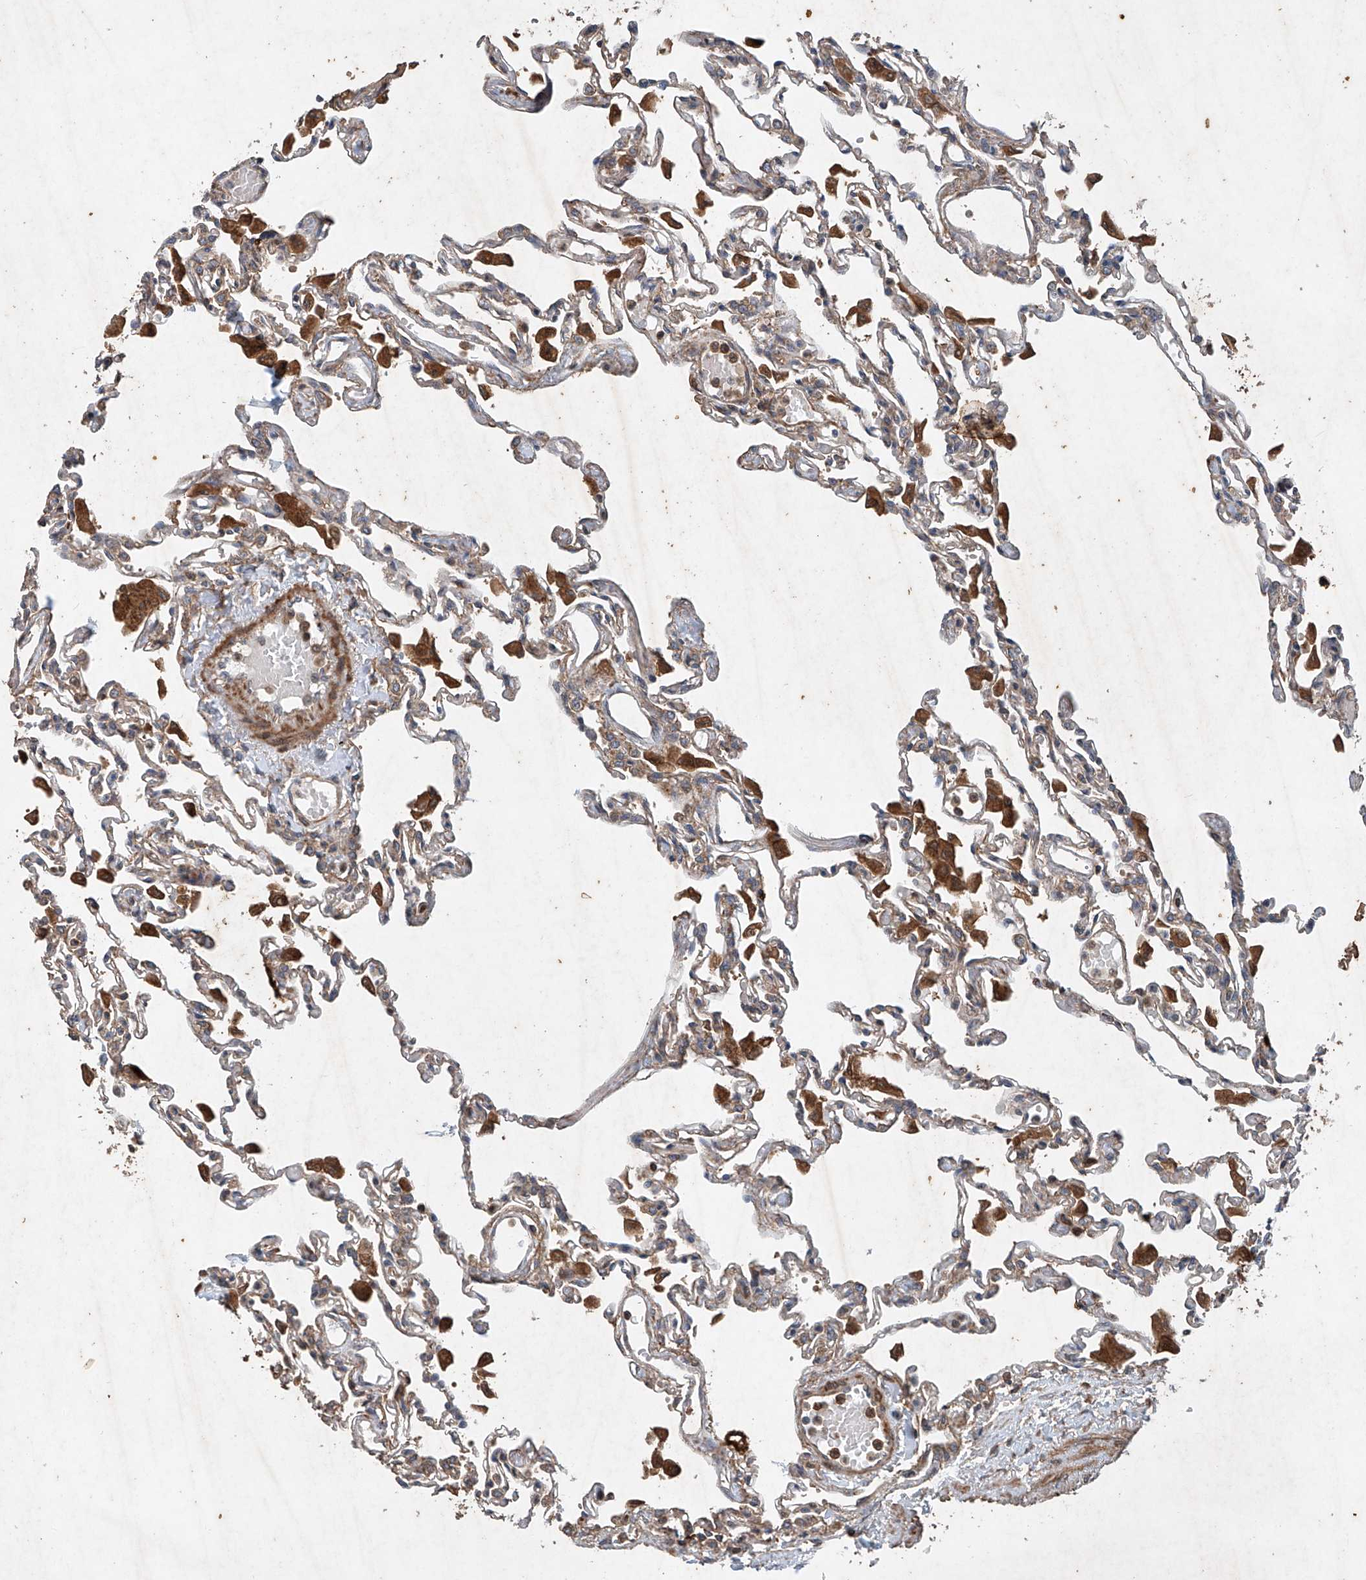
{"staining": {"intensity": "moderate", "quantity": "<25%", "location": "cytoplasmic/membranous"}, "tissue": "lung", "cell_type": "Alveolar cells", "image_type": "normal", "snomed": [{"axis": "morphology", "description": "Normal tissue, NOS"}, {"axis": "topography", "description": "Bronchus"}, {"axis": "topography", "description": "Lung"}], "caption": "This is an image of immunohistochemistry staining of unremarkable lung, which shows moderate positivity in the cytoplasmic/membranous of alveolar cells.", "gene": "CEP85L", "patient": {"sex": "female", "age": 49}}